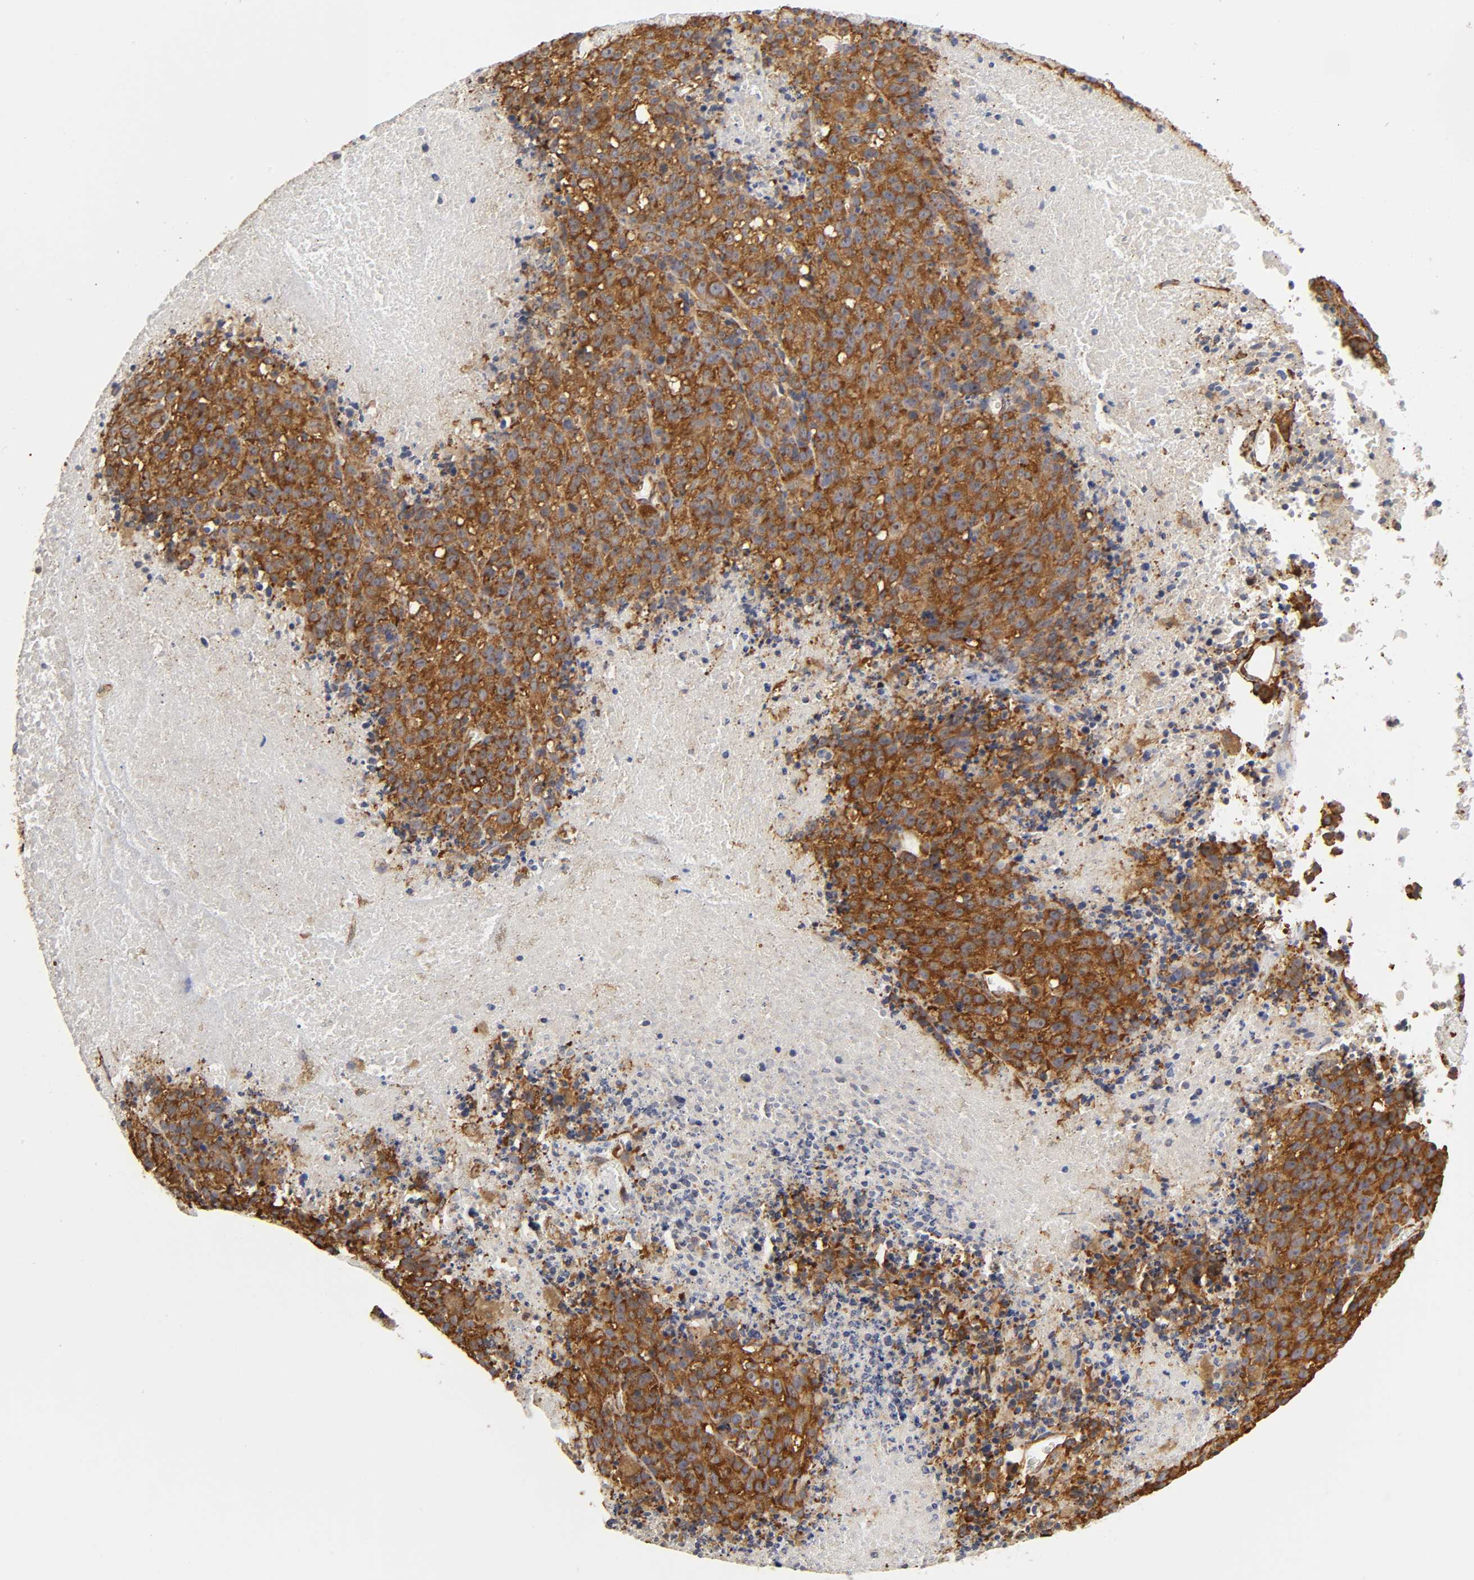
{"staining": {"intensity": "strong", "quantity": ">75%", "location": "cytoplasmic/membranous"}, "tissue": "melanoma", "cell_type": "Tumor cells", "image_type": "cancer", "snomed": [{"axis": "morphology", "description": "Malignant melanoma, Metastatic site"}, {"axis": "topography", "description": "Cerebral cortex"}], "caption": "This photomicrograph displays IHC staining of human malignant melanoma (metastatic site), with high strong cytoplasmic/membranous staining in approximately >75% of tumor cells.", "gene": "RPL14", "patient": {"sex": "female", "age": 52}}